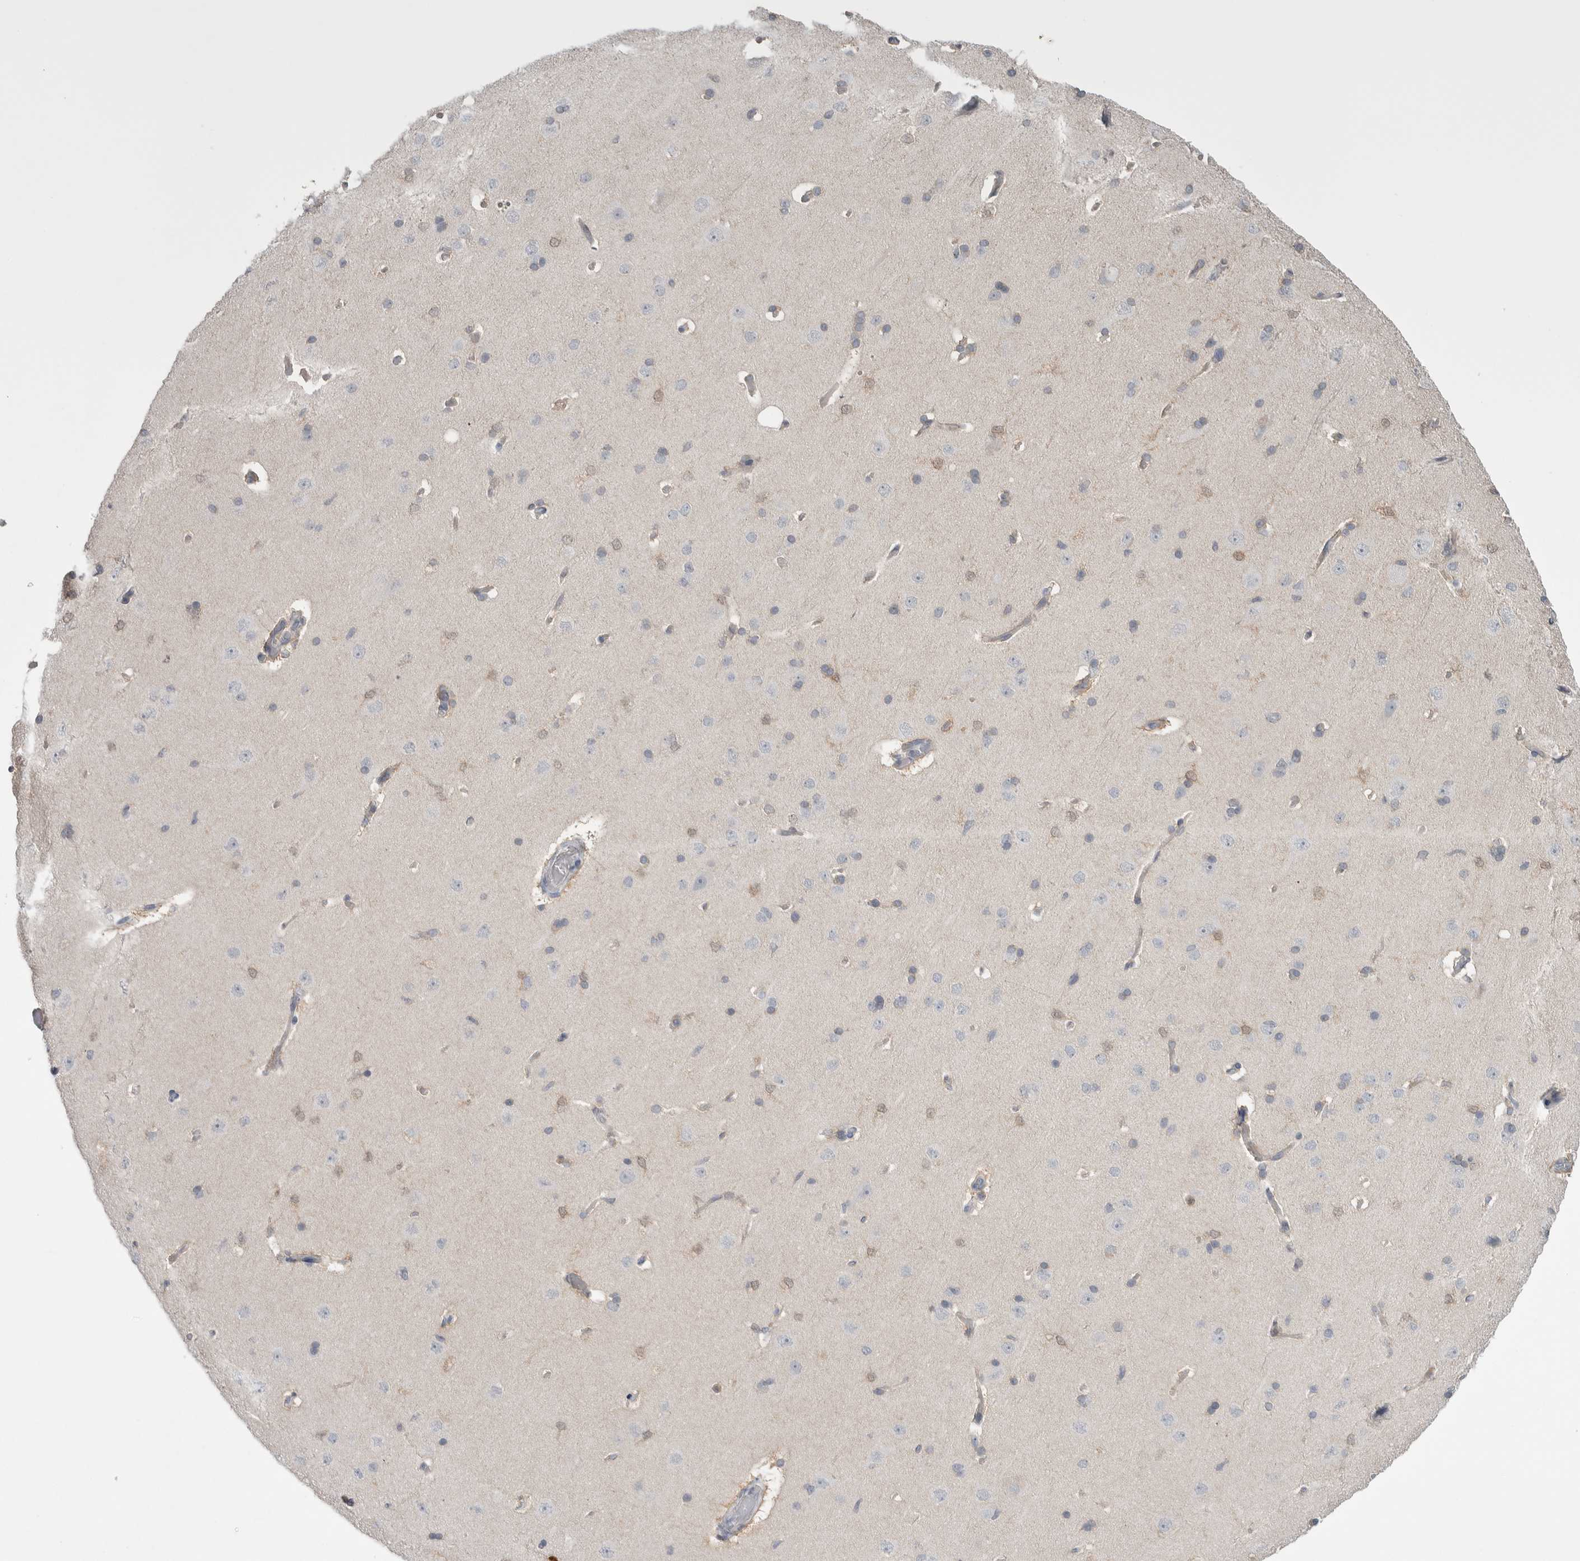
{"staining": {"intensity": "negative", "quantity": "none", "location": "none"}, "tissue": "cerebral cortex", "cell_type": "Endothelial cells", "image_type": "normal", "snomed": [{"axis": "morphology", "description": "Normal tissue, NOS"}, {"axis": "topography", "description": "Cerebral cortex"}], "caption": "Immunohistochemical staining of benign human cerebral cortex demonstrates no significant expression in endothelial cells.", "gene": "HTATIP2", "patient": {"sex": "male", "age": 62}}